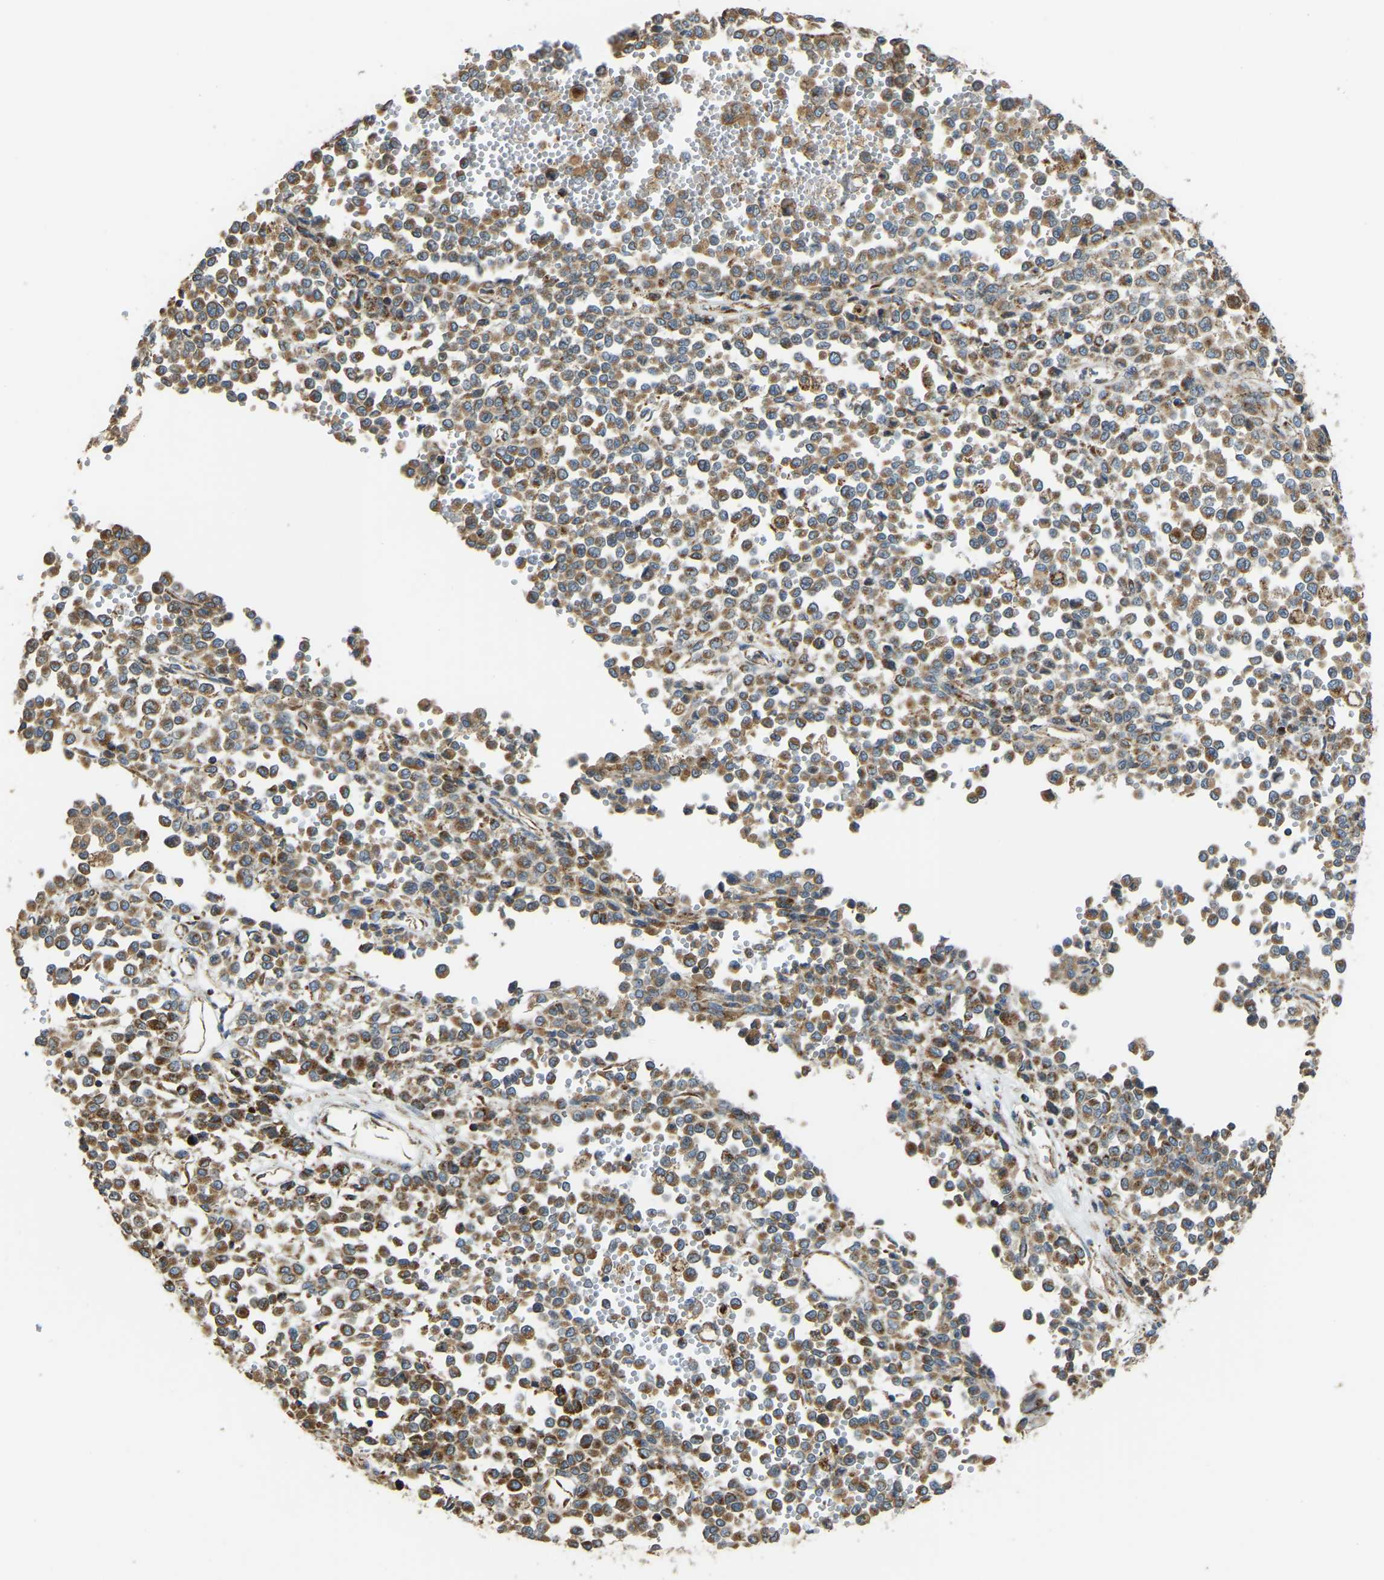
{"staining": {"intensity": "moderate", "quantity": ">75%", "location": "cytoplasmic/membranous"}, "tissue": "melanoma", "cell_type": "Tumor cells", "image_type": "cancer", "snomed": [{"axis": "morphology", "description": "Malignant melanoma, Metastatic site"}, {"axis": "topography", "description": "Pancreas"}], "caption": "A high-resolution histopathology image shows immunohistochemistry (IHC) staining of melanoma, which displays moderate cytoplasmic/membranous positivity in approximately >75% of tumor cells. Immunohistochemistry stains the protein in brown and the nuclei are stained blue.", "gene": "PSMD7", "patient": {"sex": "female", "age": 30}}